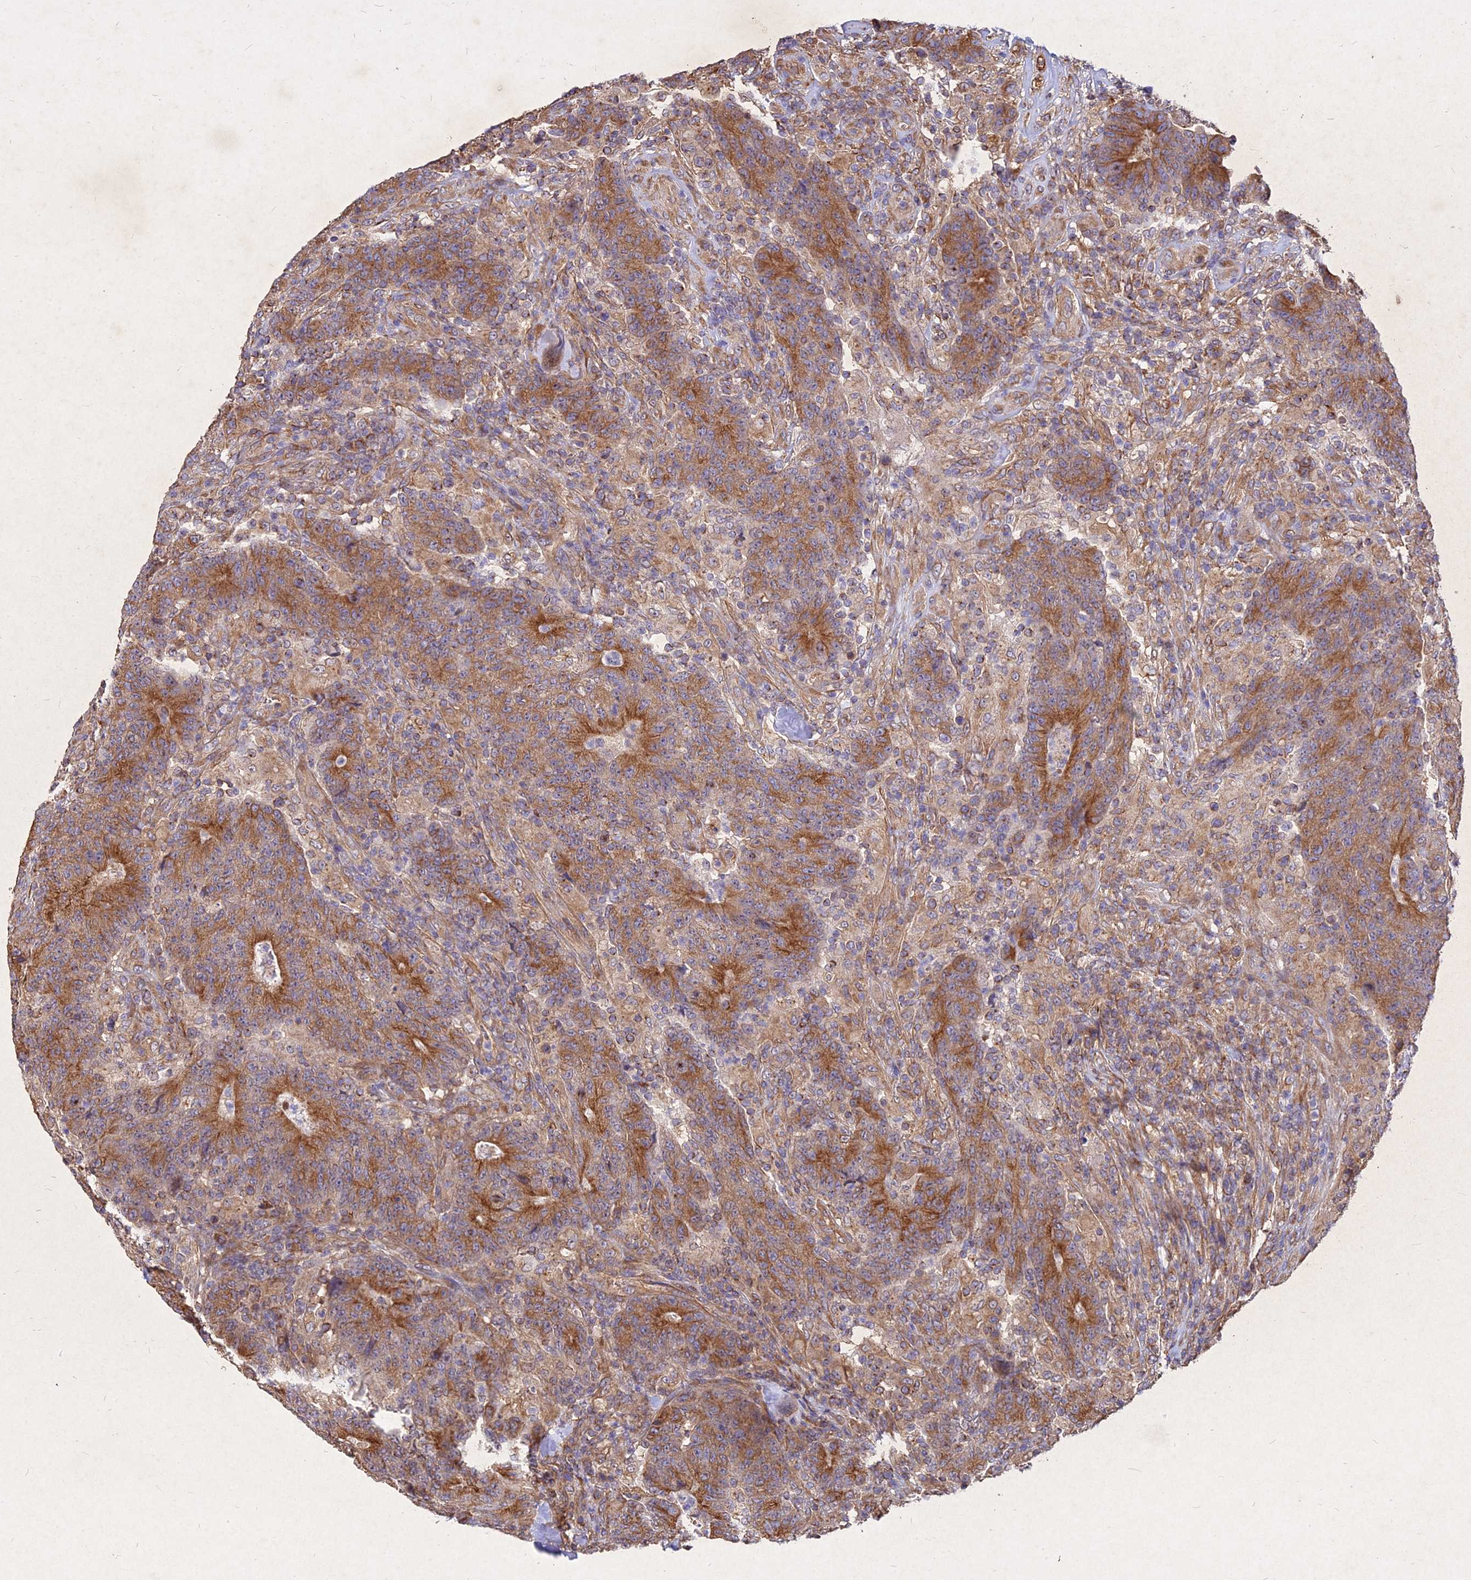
{"staining": {"intensity": "moderate", "quantity": ">75%", "location": "cytoplasmic/membranous"}, "tissue": "colorectal cancer", "cell_type": "Tumor cells", "image_type": "cancer", "snomed": [{"axis": "morphology", "description": "Adenocarcinoma, NOS"}, {"axis": "topography", "description": "Colon"}], "caption": "Immunohistochemistry staining of colorectal cancer, which reveals medium levels of moderate cytoplasmic/membranous positivity in approximately >75% of tumor cells indicating moderate cytoplasmic/membranous protein staining. The staining was performed using DAB (brown) for protein detection and nuclei were counterstained in hematoxylin (blue).", "gene": "SKA1", "patient": {"sex": "female", "age": 75}}